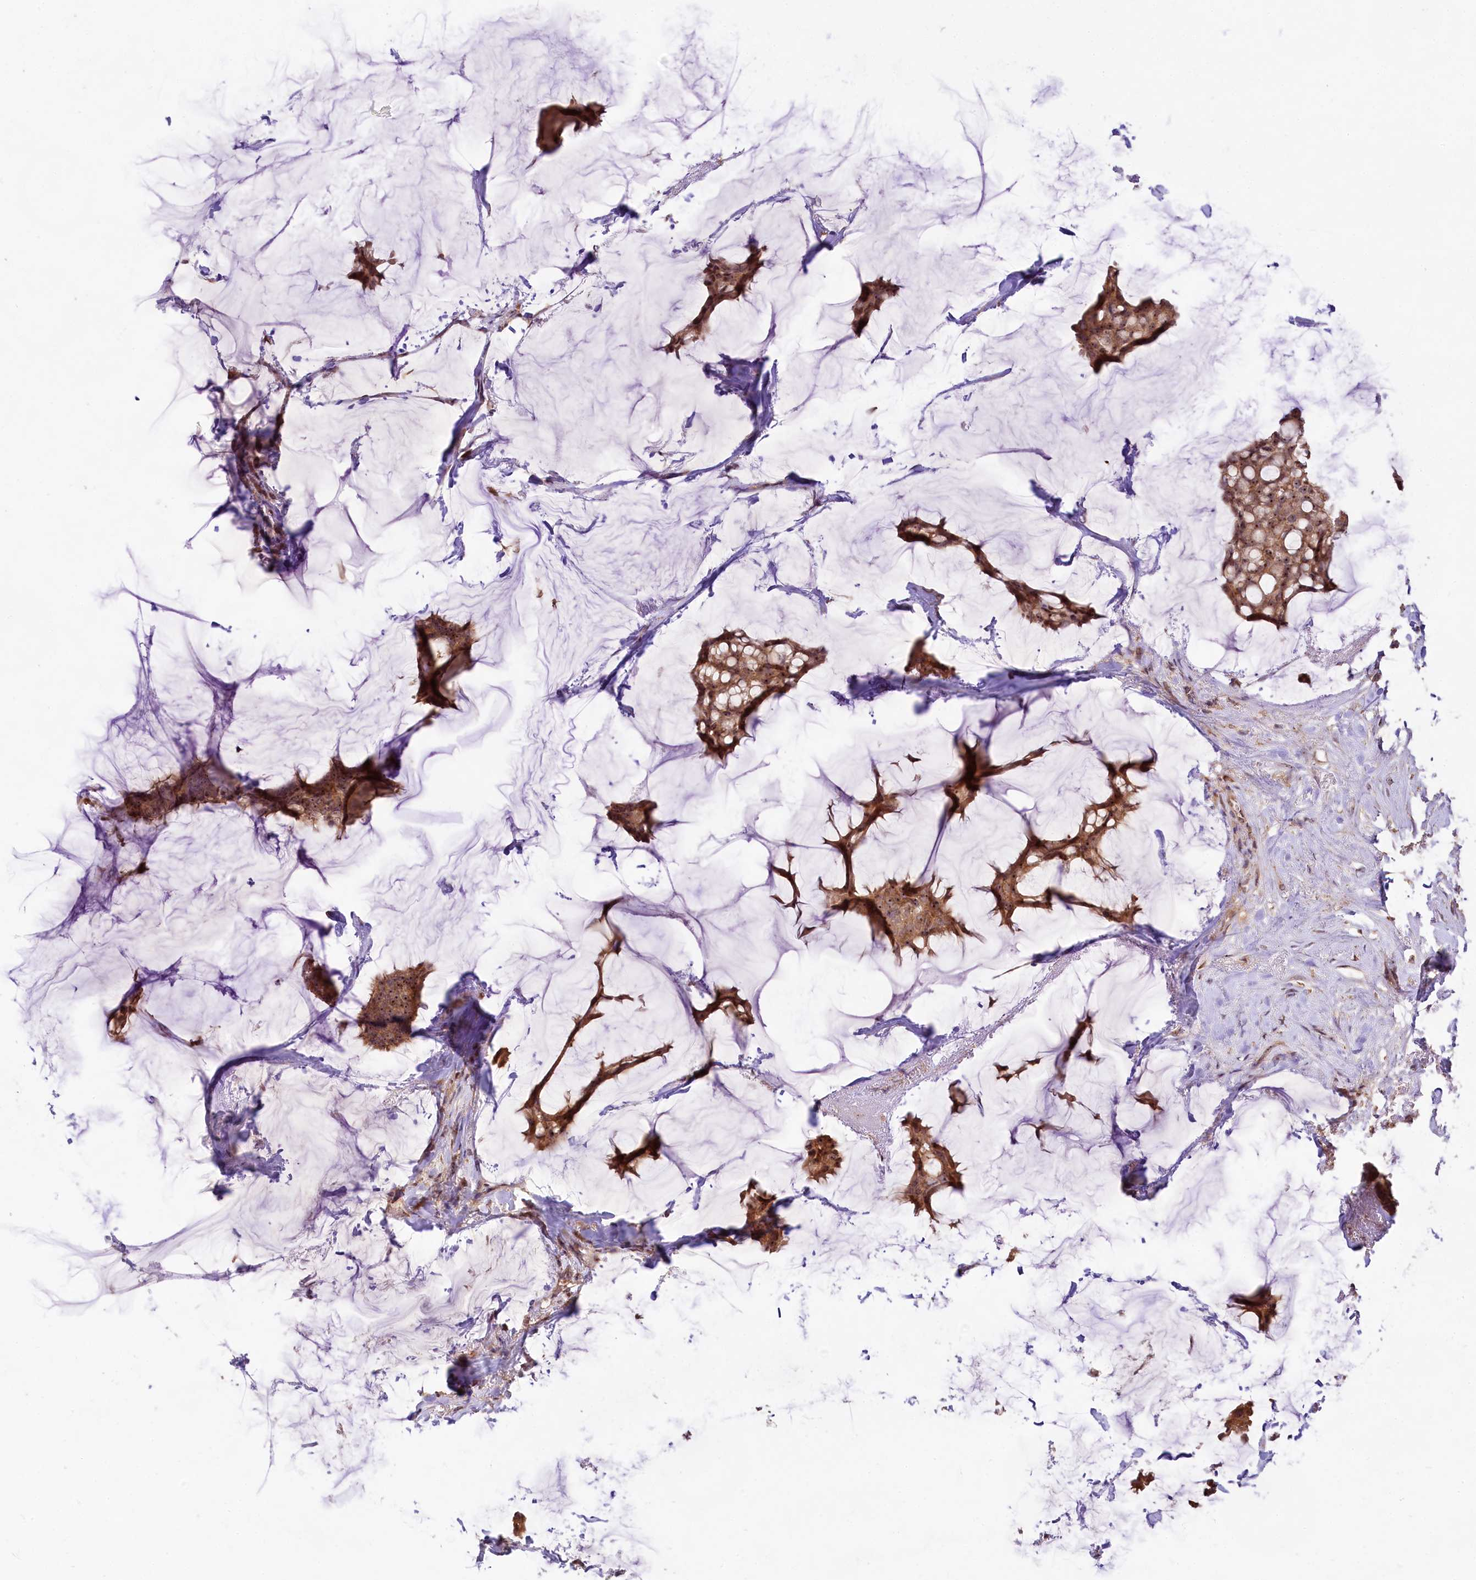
{"staining": {"intensity": "moderate", "quantity": ">75%", "location": "cytoplasmic/membranous,nuclear"}, "tissue": "breast cancer", "cell_type": "Tumor cells", "image_type": "cancer", "snomed": [{"axis": "morphology", "description": "Duct carcinoma"}, {"axis": "topography", "description": "Breast"}], "caption": "This is an image of immunohistochemistry (IHC) staining of breast cancer, which shows moderate staining in the cytoplasmic/membranous and nuclear of tumor cells.", "gene": "RRP8", "patient": {"sex": "female", "age": 93}}